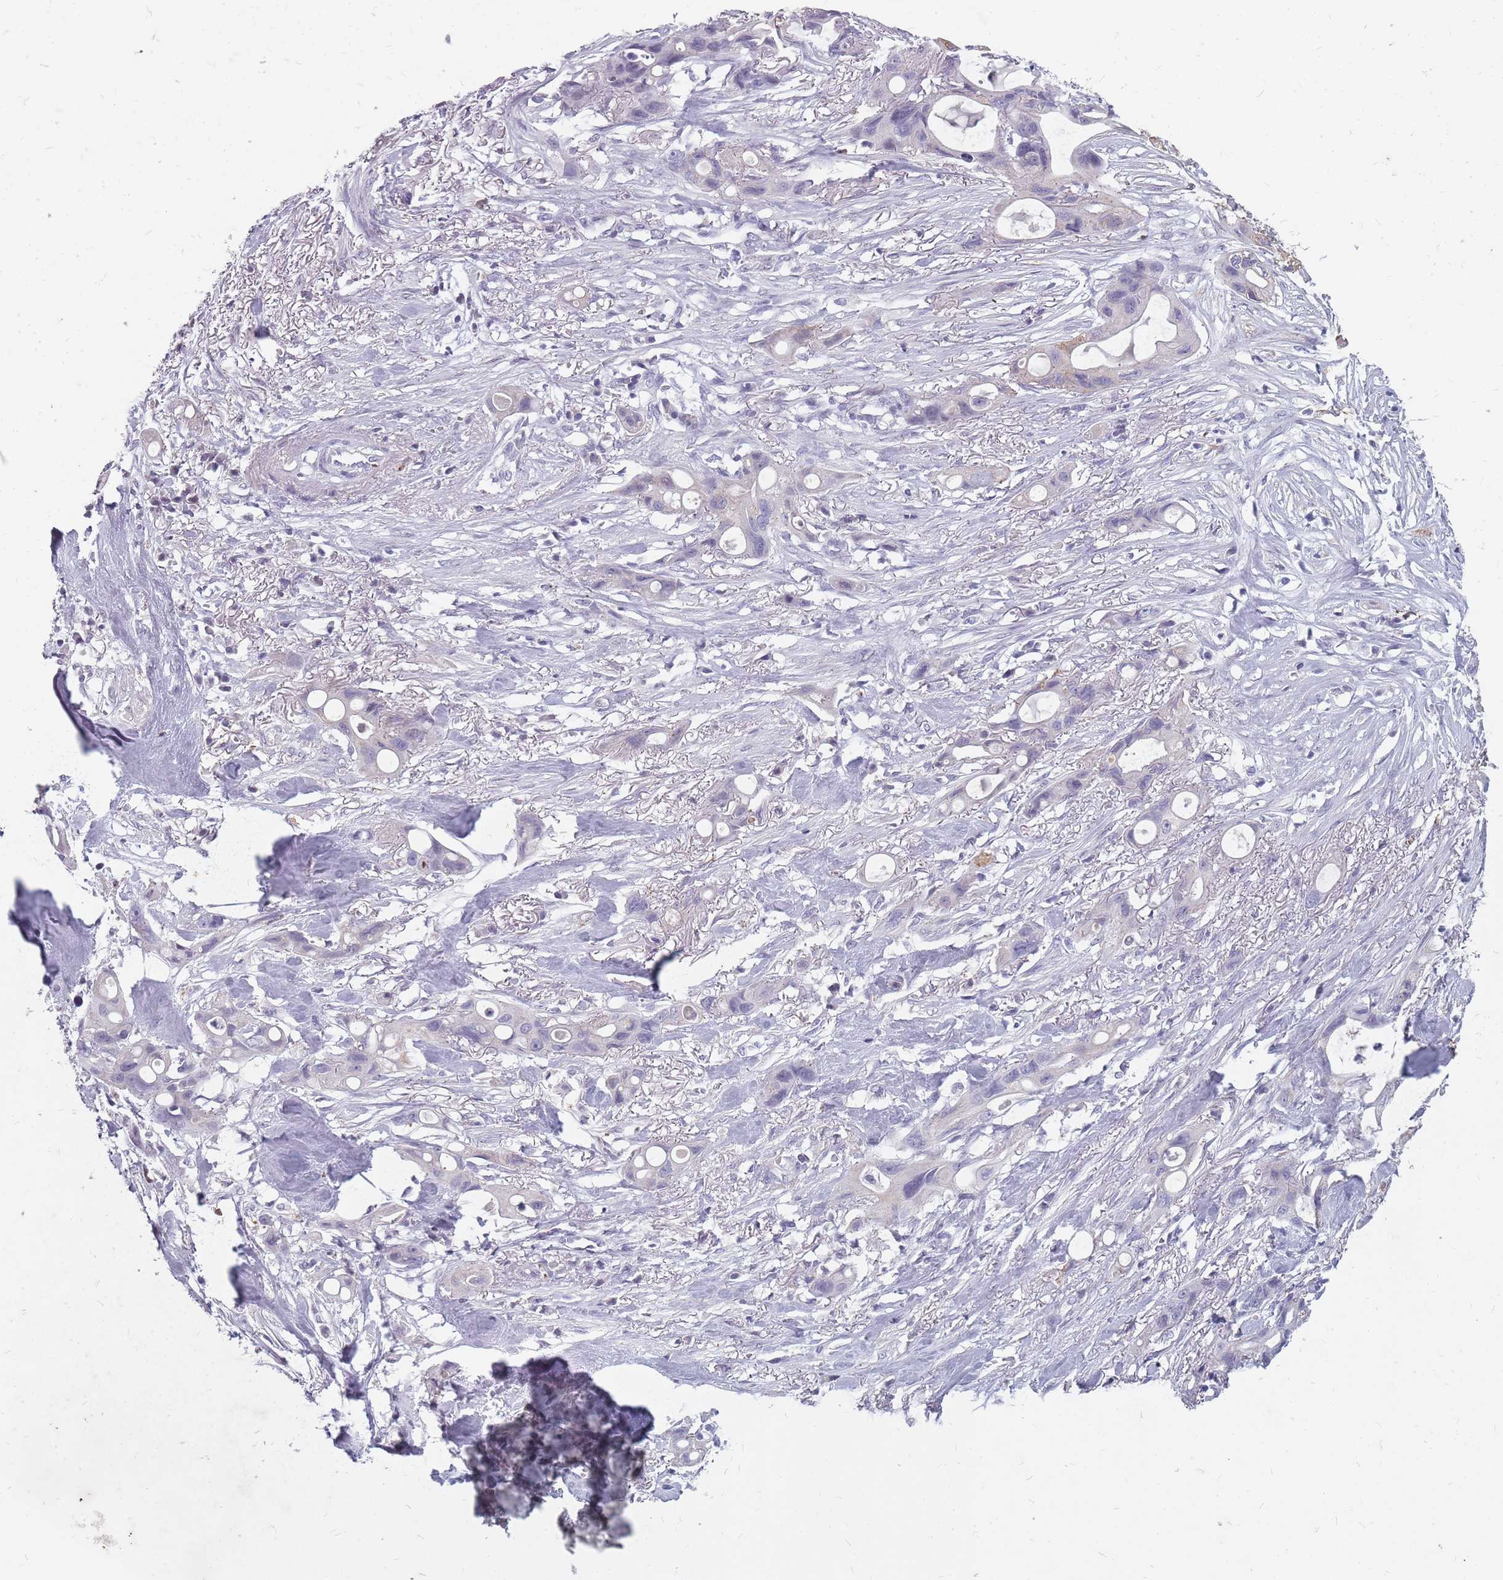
{"staining": {"intensity": "negative", "quantity": "none", "location": "none"}, "tissue": "ovarian cancer", "cell_type": "Tumor cells", "image_type": "cancer", "snomed": [{"axis": "morphology", "description": "Cystadenocarcinoma, mucinous, NOS"}, {"axis": "topography", "description": "Ovary"}], "caption": "Tumor cells are negative for brown protein staining in mucinous cystadenocarcinoma (ovarian).", "gene": "NEK6", "patient": {"sex": "female", "age": 70}}